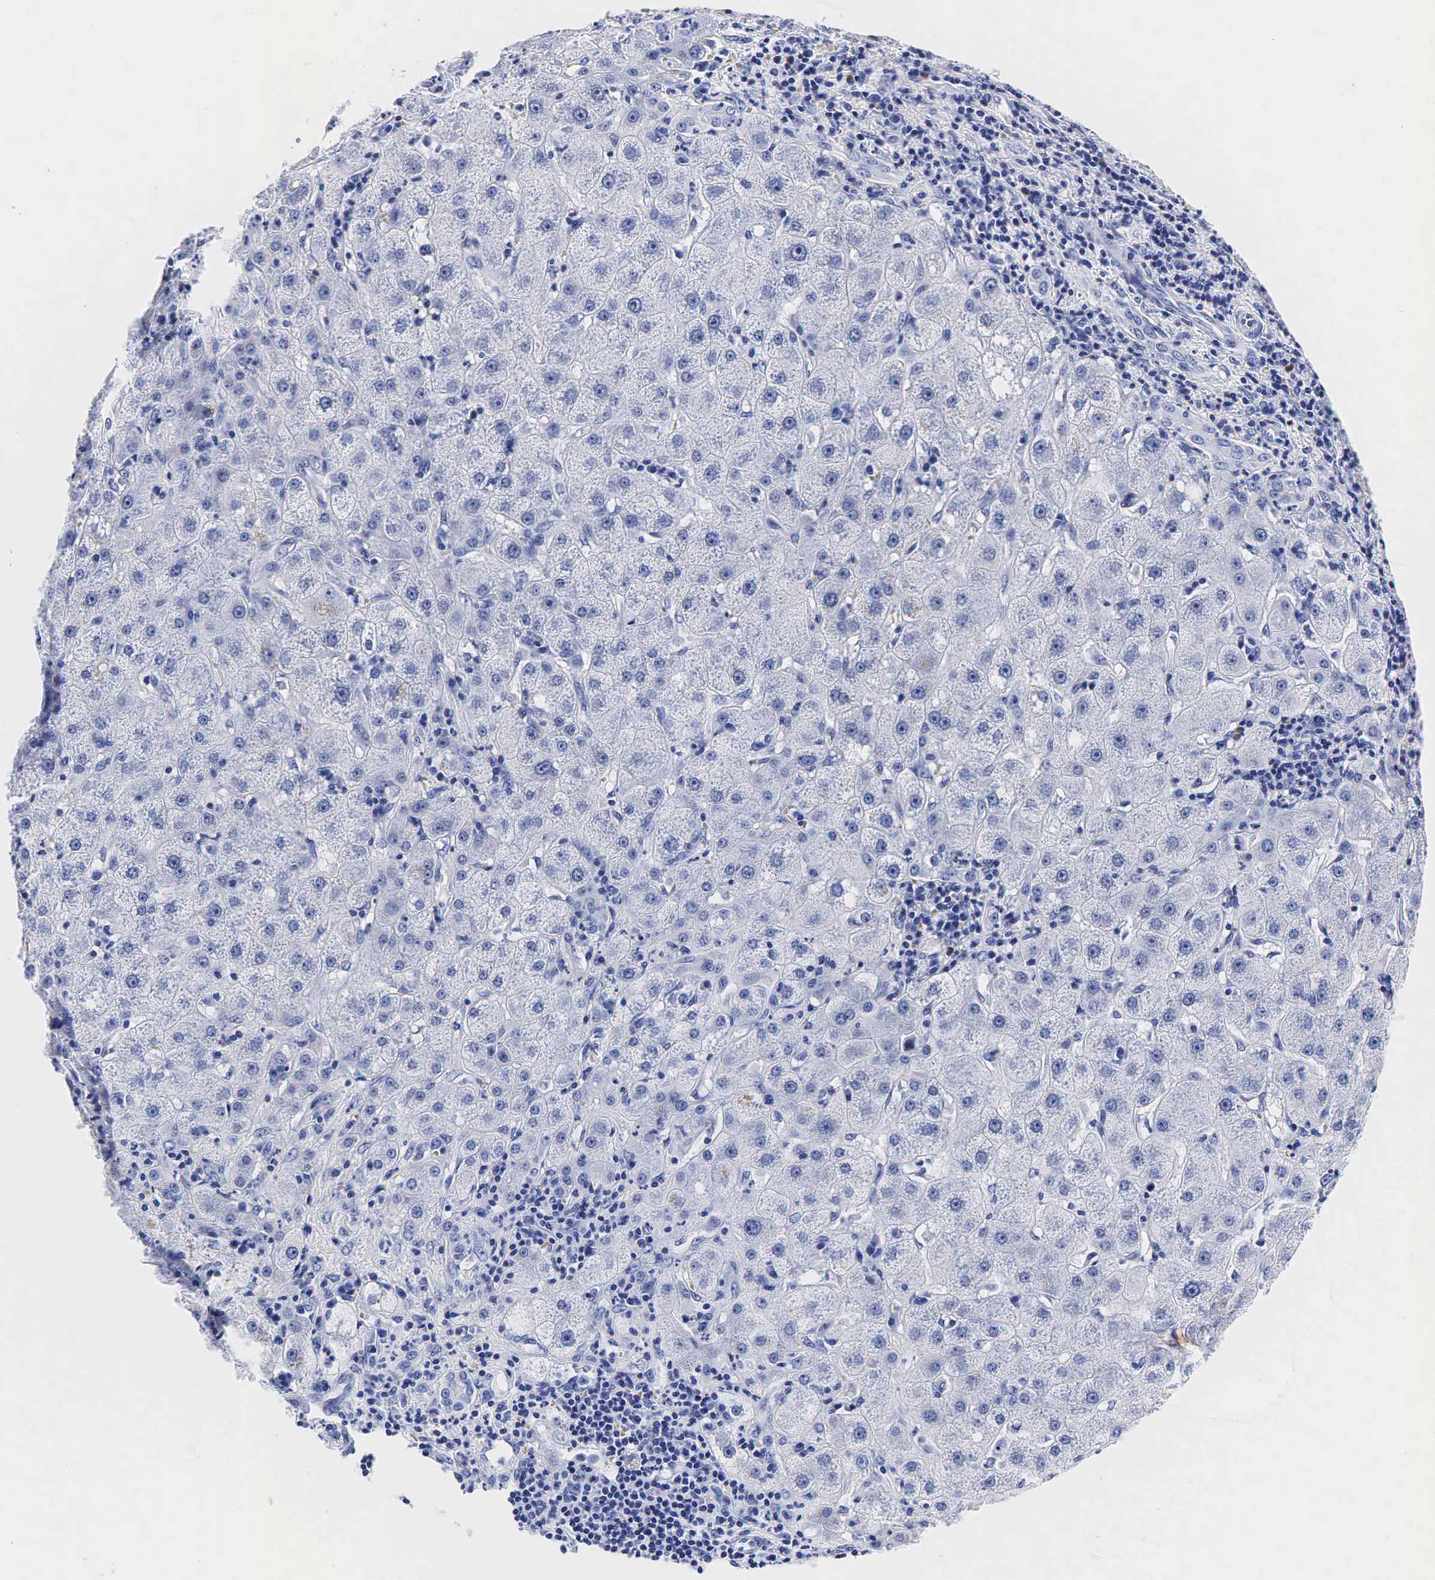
{"staining": {"intensity": "negative", "quantity": "none", "location": "none"}, "tissue": "liver cancer", "cell_type": "Tumor cells", "image_type": "cancer", "snomed": [{"axis": "morphology", "description": "Cholangiocarcinoma"}, {"axis": "topography", "description": "Liver"}], "caption": "The immunohistochemistry photomicrograph has no significant expression in tumor cells of liver cholangiocarcinoma tissue.", "gene": "TG", "patient": {"sex": "female", "age": 79}}